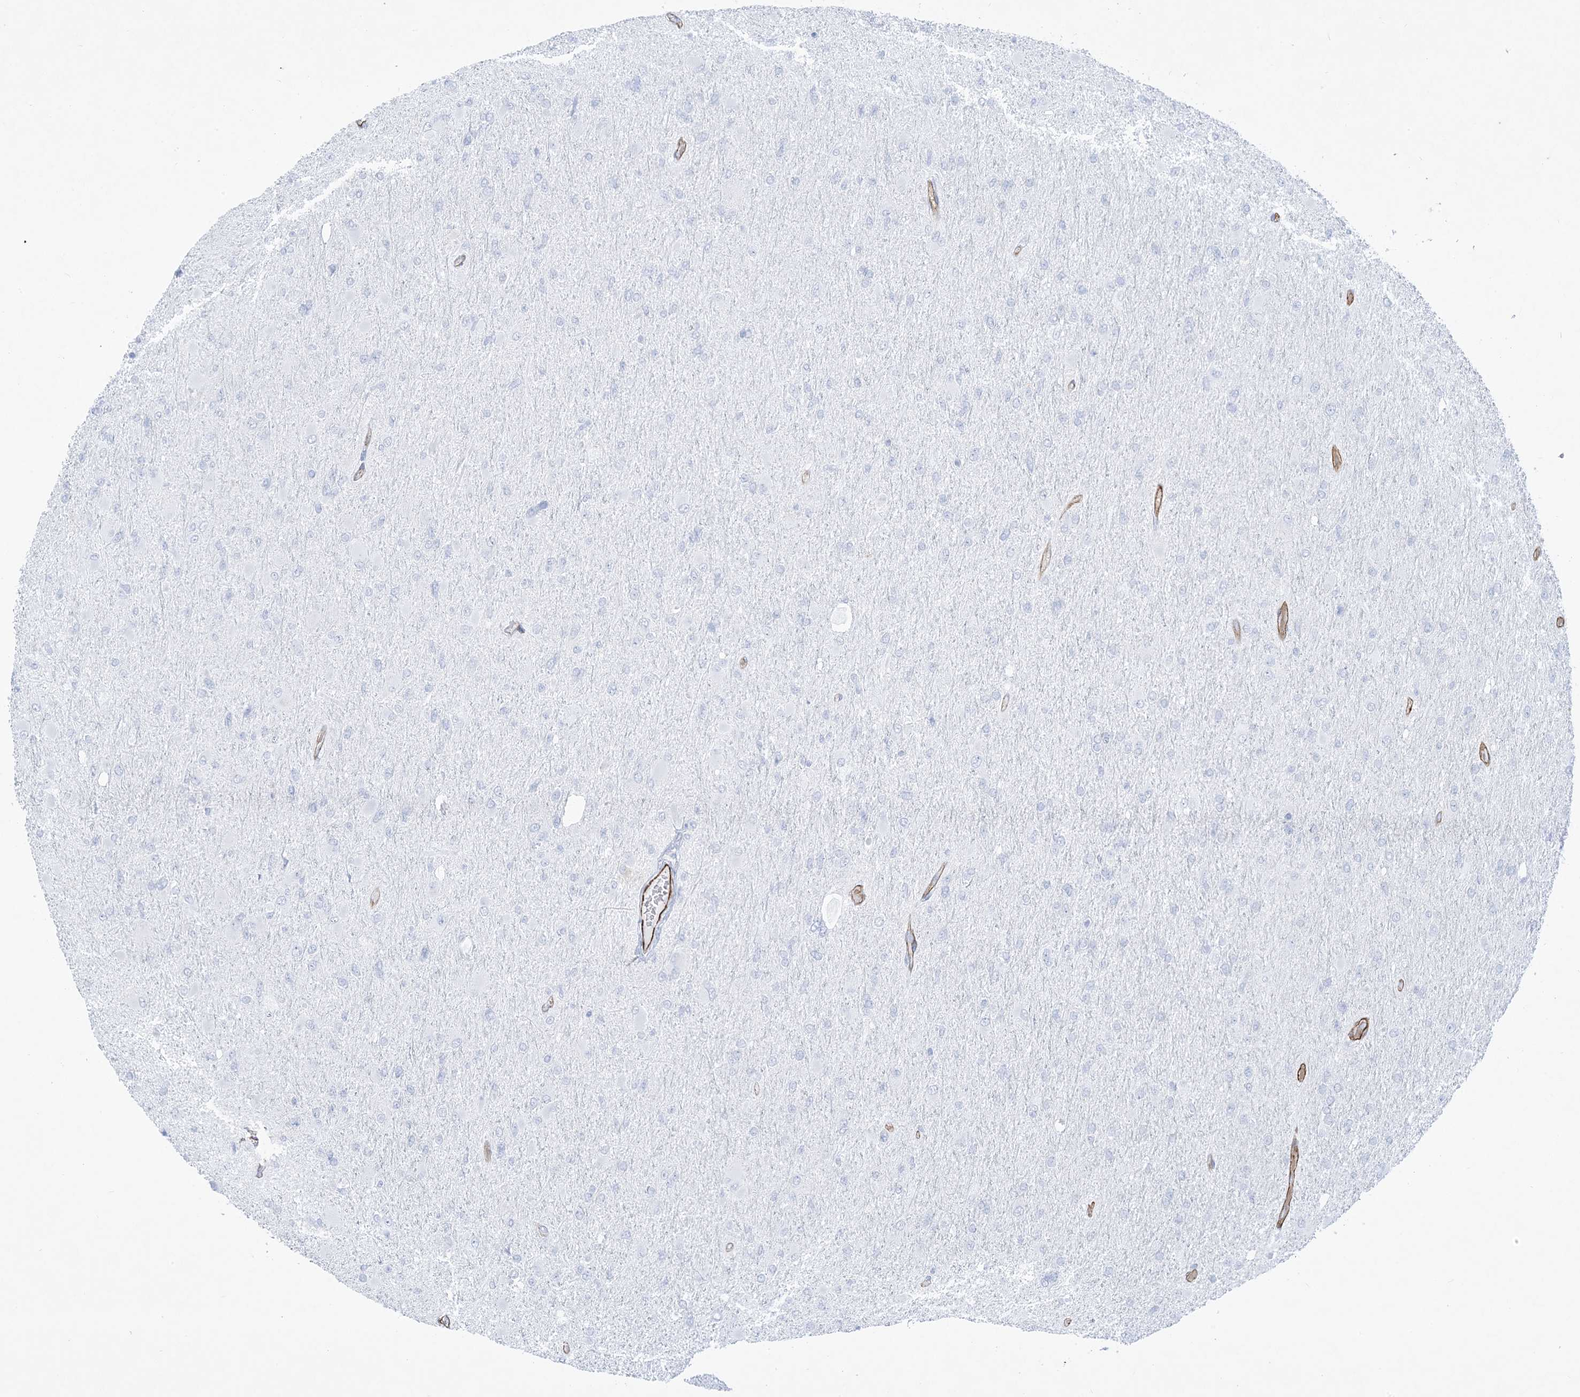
{"staining": {"intensity": "negative", "quantity": "none", "location": "none"}, "tissue": "glioma", "cell_type": "Tumor cells", "image_type": "cancer", "snomed": [{"axis": "morphology", "description": "Glioma, malignant, High grade"}, {"axis": "topography", "description": "Cerebral cortex"}], "caption": "Malignant glioma (high-grade) stained for a protein using IHC reveals no staining tumor cells.", "gene": "B3GNT7", "patient": {"sex": "female", "age": 36}}